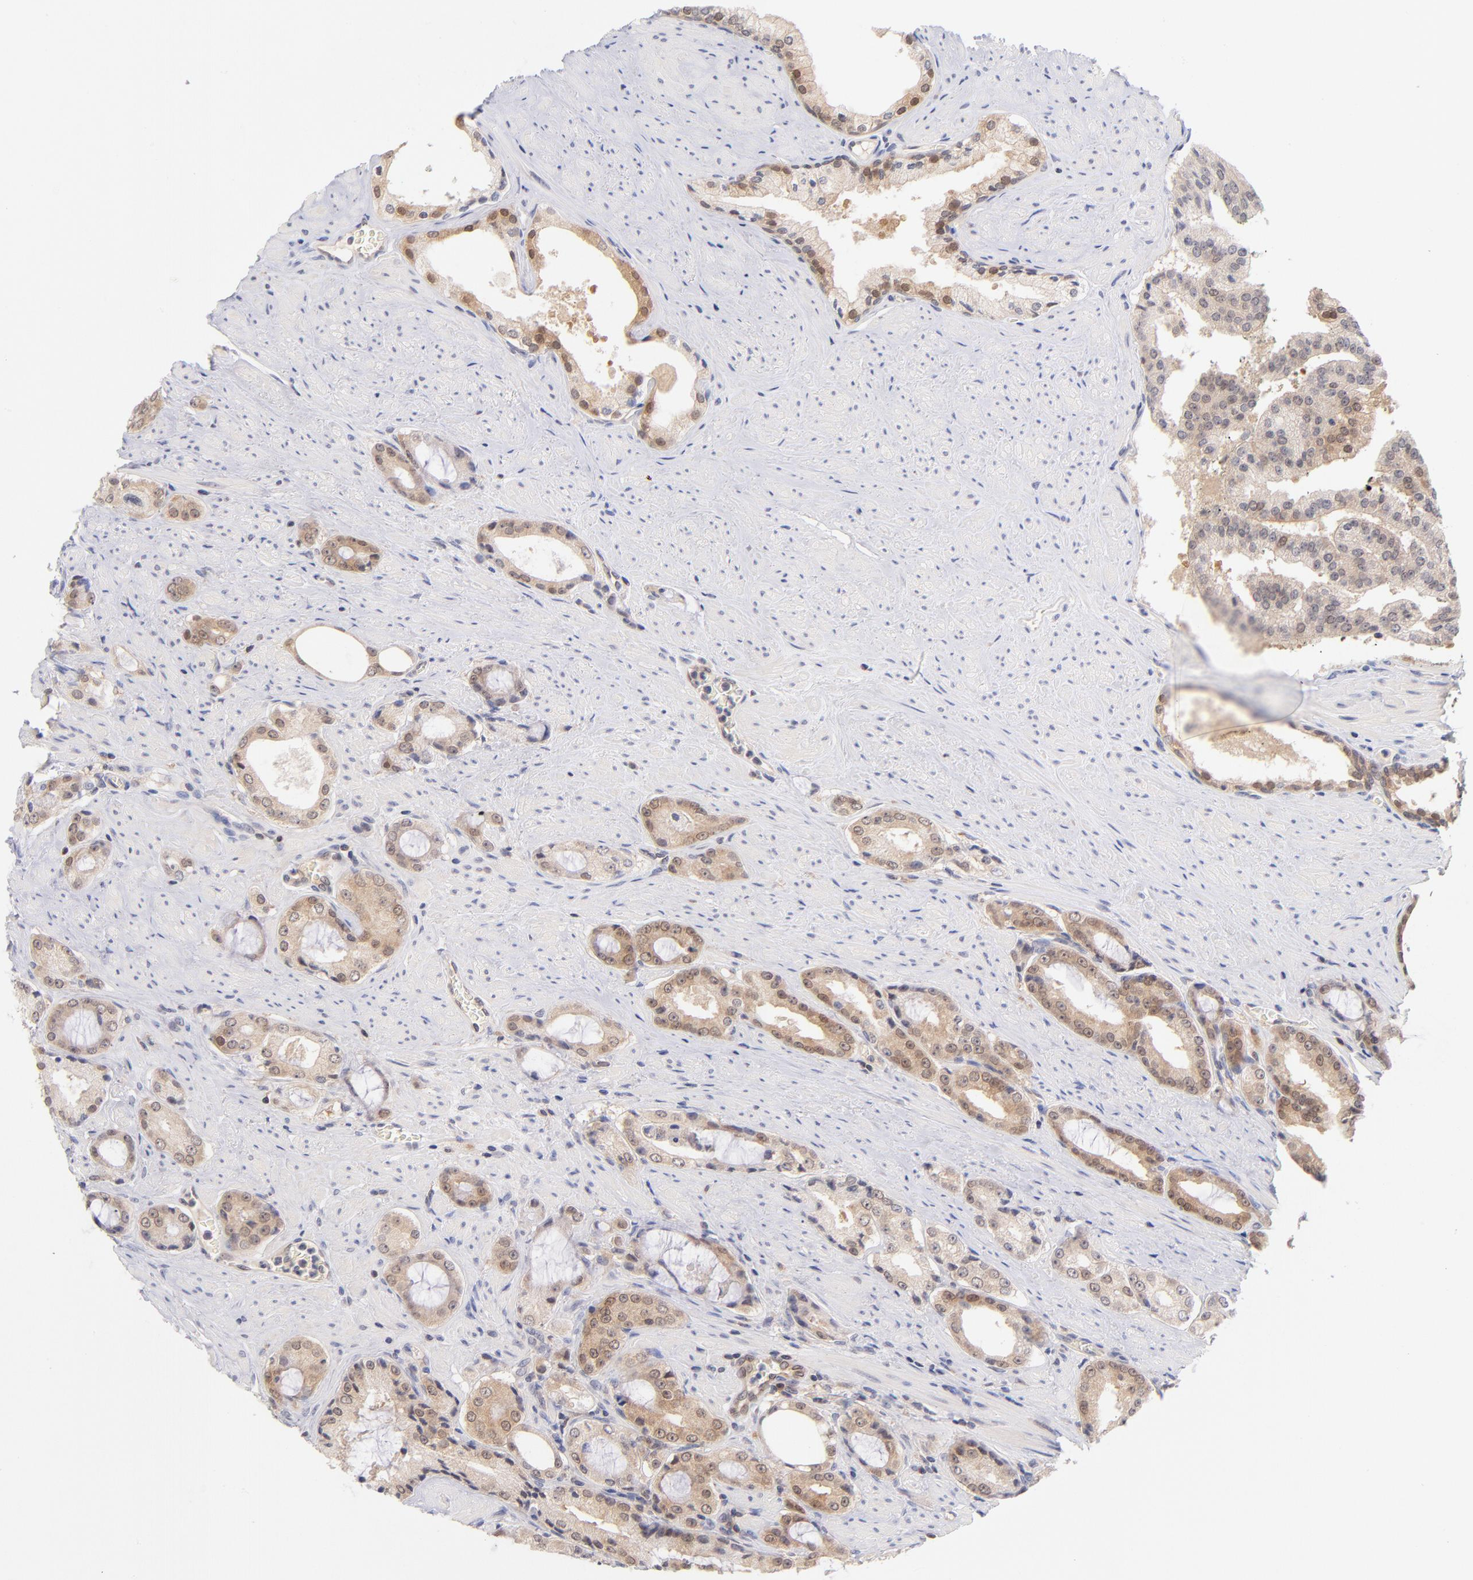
{"staining": {"intensity": "weak", "quantity": ">75%", "location": "cytoplasmic/membranous"}, "tissue": "prostate cancer", "cell_type": "Tumor cells", "image_type": "cancer", "snomed": [{"axis": "morphology", "description": "Adenocarcinoma, Medium grade"}, {"axis": "topography", "description": "Prostate"}], "caption": "Protein expression analysis of prostate cancer (adenocarcinoma (medium-grade)) demonstrates weak cytoplasmic/membranous positivity in about >75% of tumor cells.", "gene": "CASP6", "patient": {"sex": "male", "age": 60}}